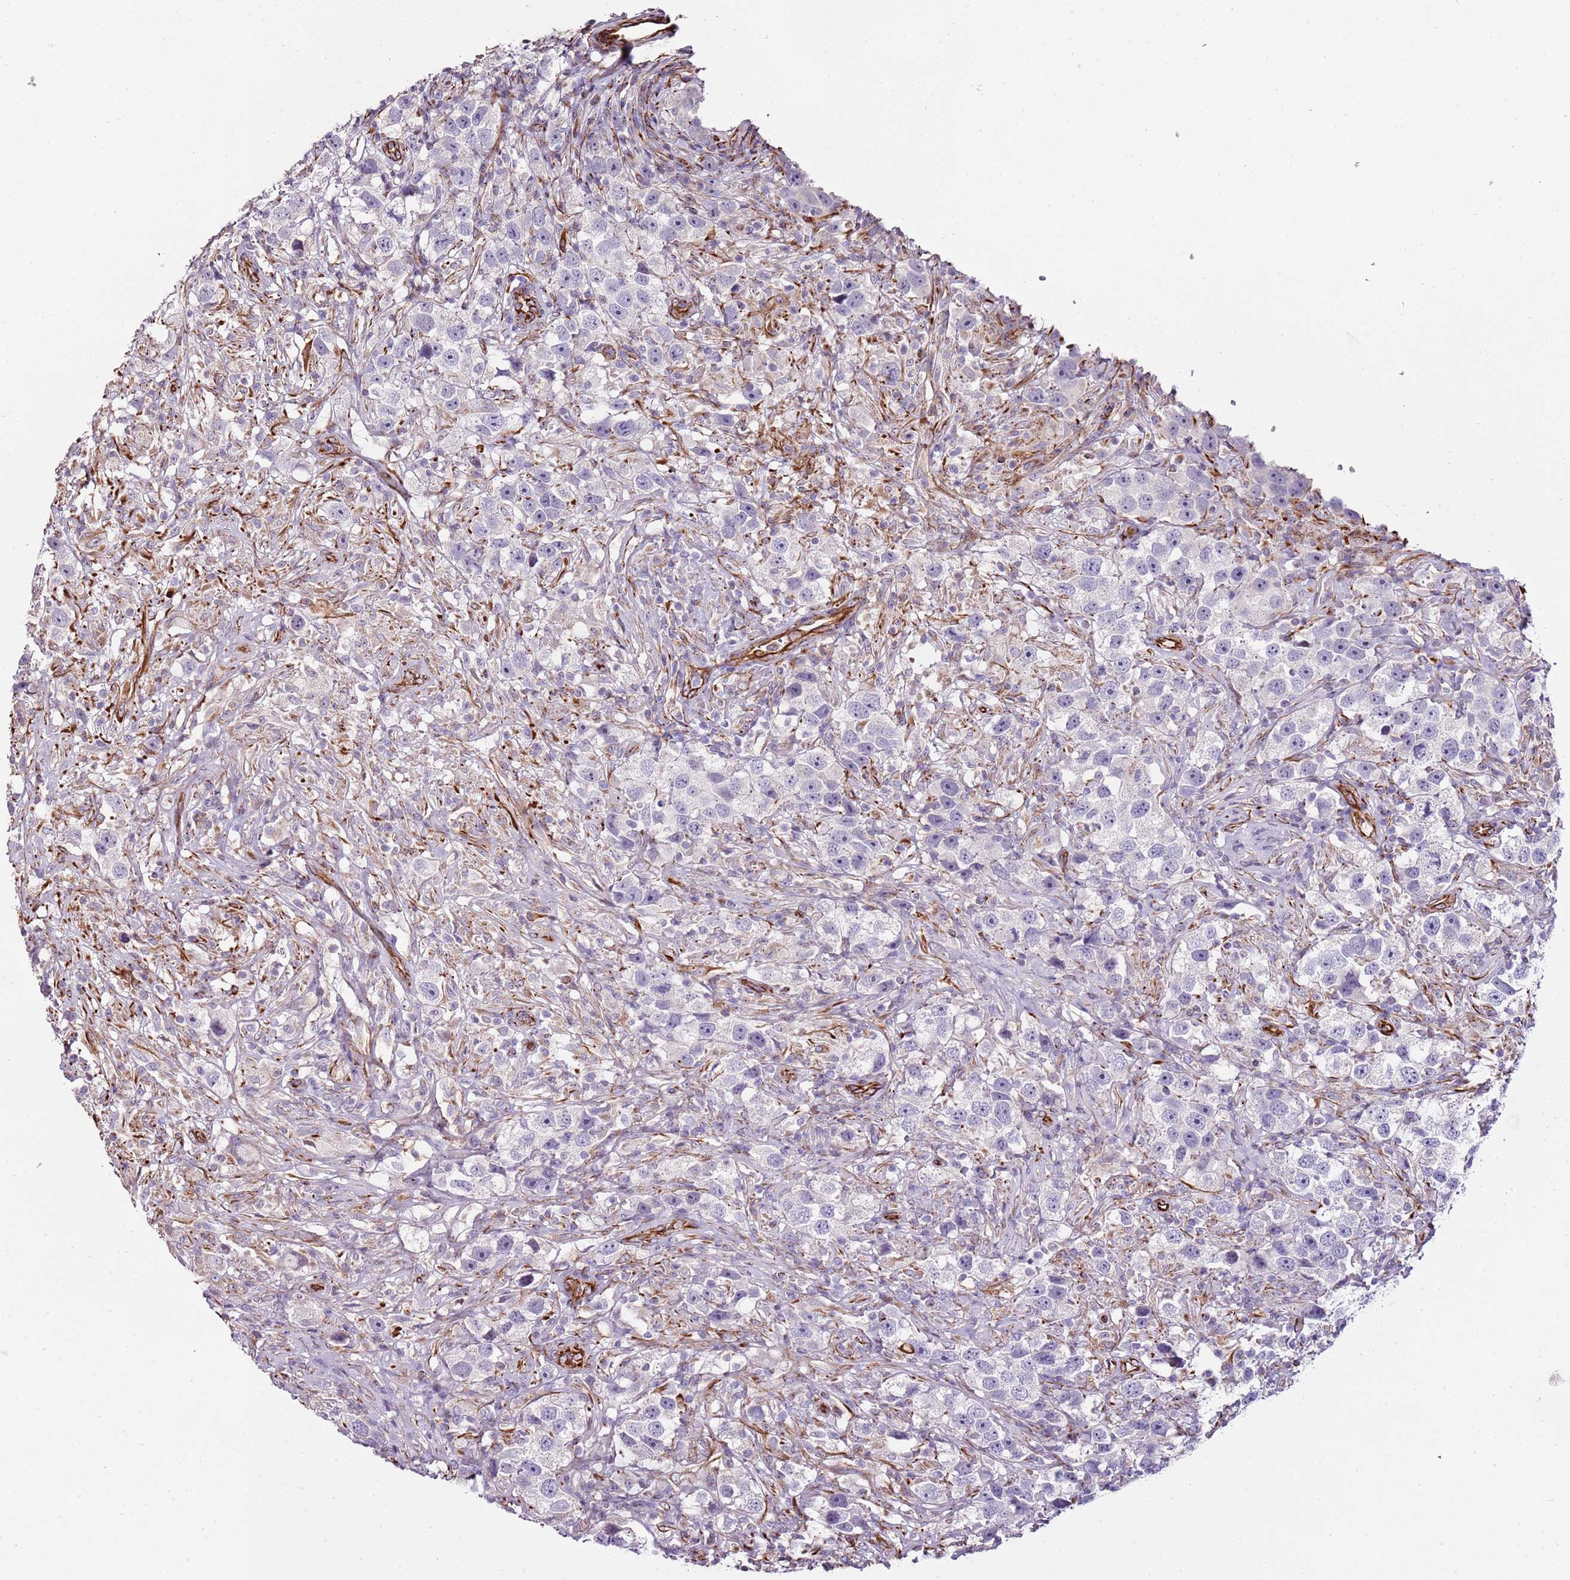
{"staining": {"intensity": "negative", "quantity": "none", "location": "none"}, "tissue": "testis cancer", "cell_type": "Tumor cells", "image_type": "cancer", "snomed": [{"axis": "morphology", "description": "Seminoma, NOS"}, {"axis": "topography", "description": "Testis"}], "caption": "The IHC photomicrograph has no significant expression in tumor cells of testis cancer (seminoma) tissue.", "gene": "ZNF786", "patient": {"sex": "male", "age": 49}}